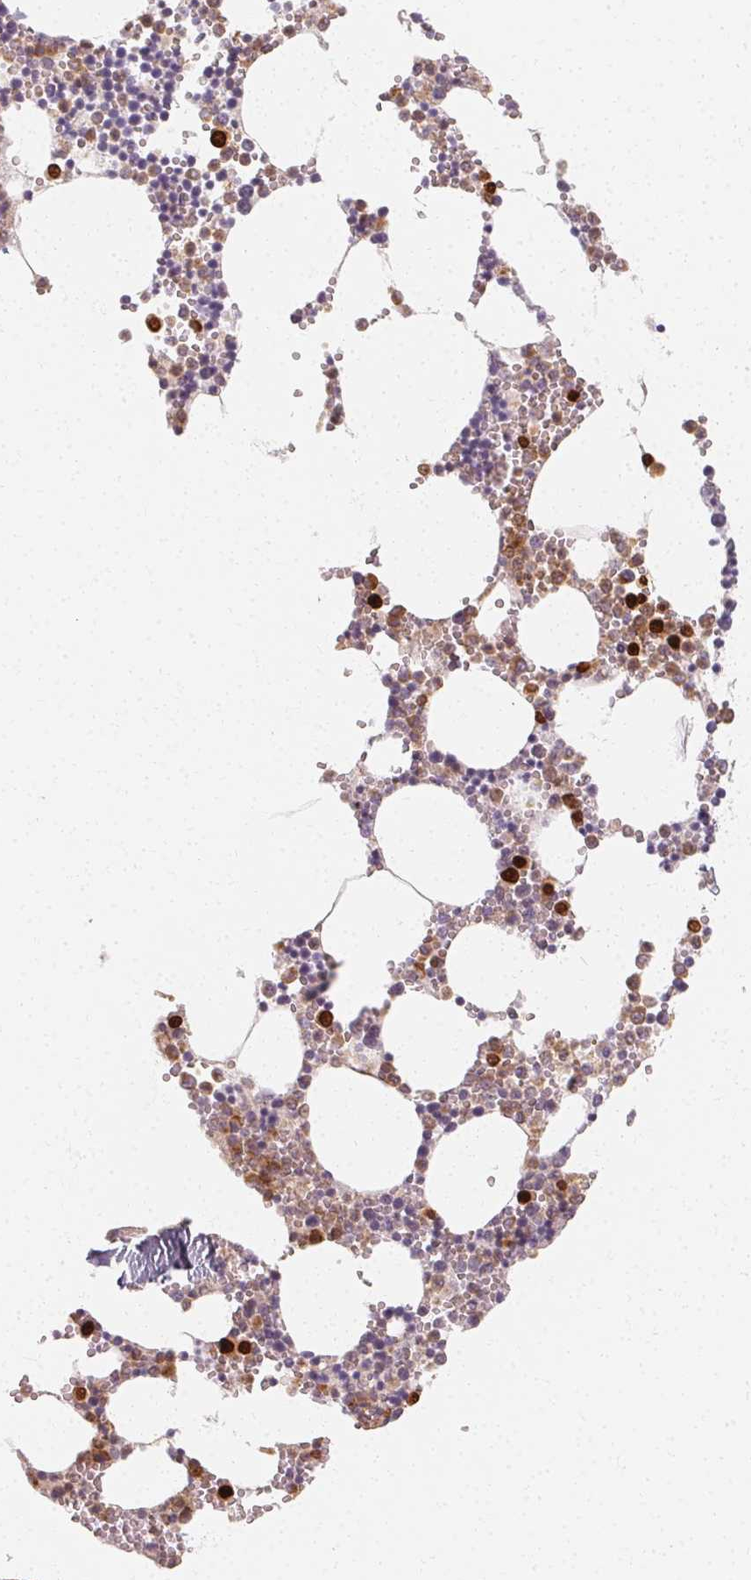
{"staining": {"intensity": "strong", "quantity": "<25%", "location": "cytoplasmic/membranous,nuclear"}, "tissue": "bone marrow", "cell_type": "Hematopoietic cells", "image_type": "normal", "snomed": [{"axis": "morphology", "description": "Normal tissue, NOS"}, {"axis": "topography", "description": "Bone marrow"}], "caption": "This photomicrograph displays benign bone marrow stained with IHC to label a protein in brown. The cytoplasmic/membranous,nuclear of hematopoietic cells show strong positivity for the protein. Nuclei are counter-stained blue.", "gene": "CLCNKA", "patient": {"sex": "male", "age": 54}}